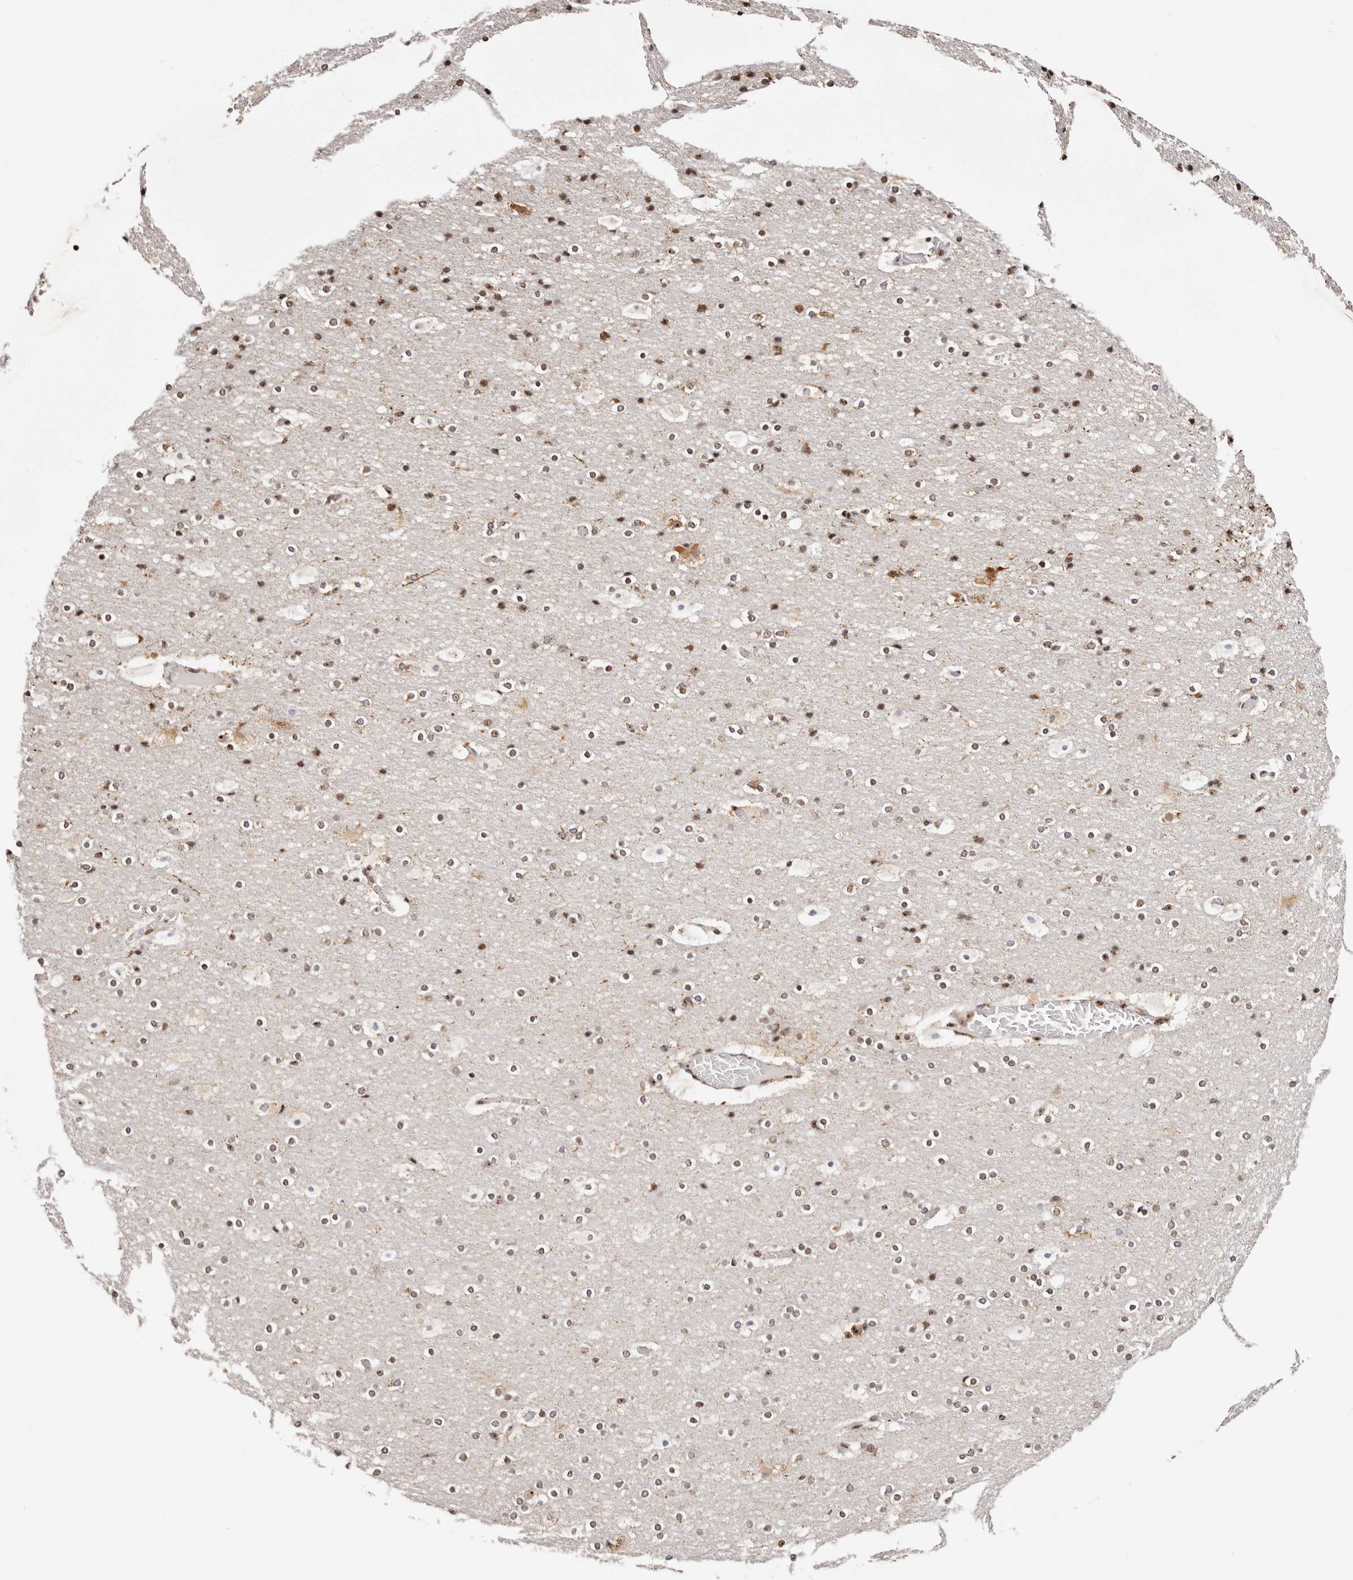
{"staining": {"intensity": "moderate", "quantity": ">75%", "location": "nuclear"}, "tissue": "cerebral cortex", "cell_type": "Endothelial cells", "image_type": "normal", "snomed": [{"axis": "morphology", "description": "Normal tissue, NOS"}, {"axis": "topography", "description": "Cerebral cortex"}], "caption": "Human cerebral cortex stained with a protein marker reveals moderate staining in endothelial cells.", "gene": "IQGAP3", "patient": {"sex": "male", "age": 57}}